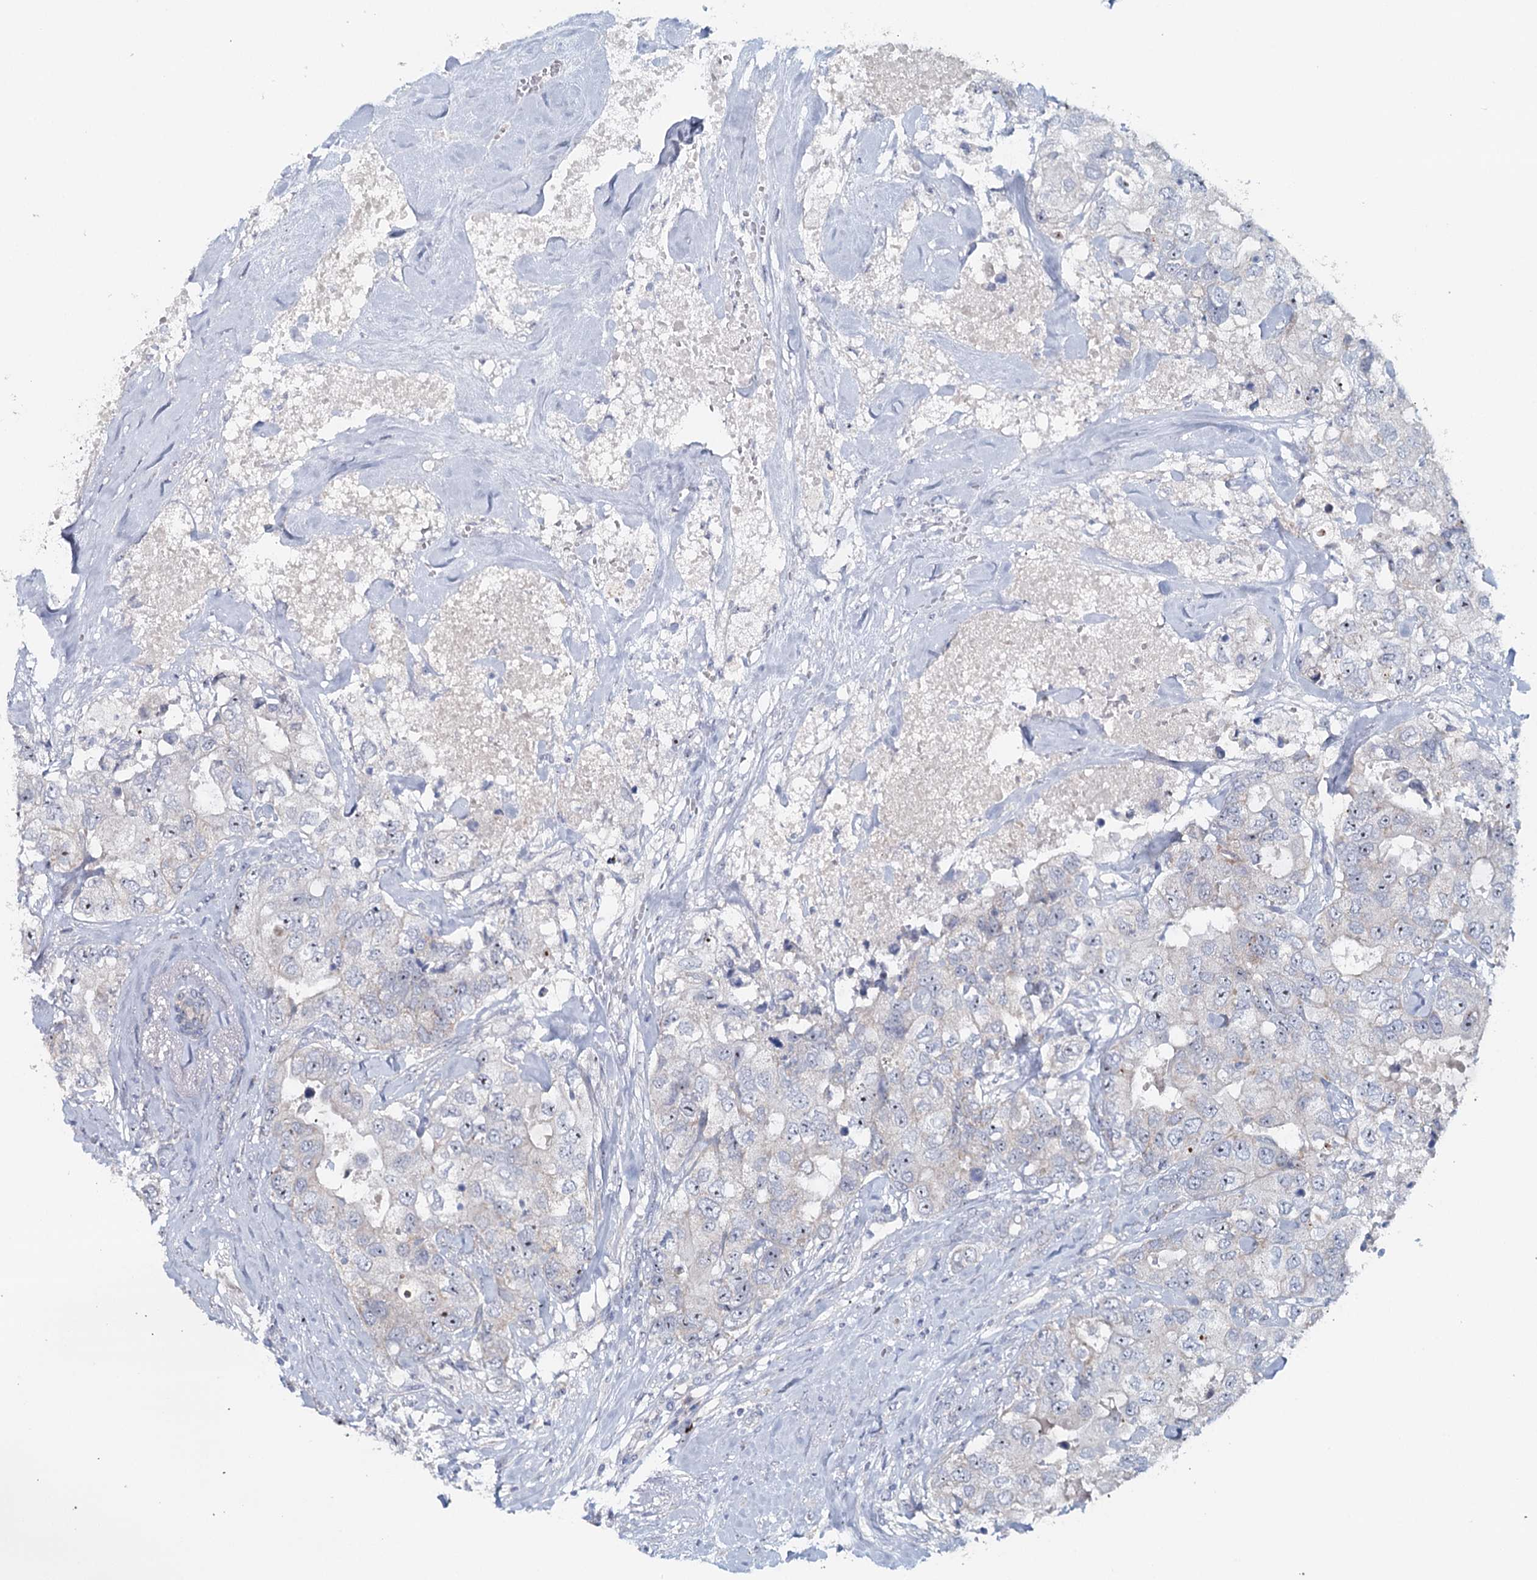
{"staining": {"intensity": "weak", "quantity": "<25%", "location": "cytoplasmic/membranous,nuclear"}, "tissue": "breast cancer", "cell_type": "Tumor cells", "image_type": "cancer", "snomed": [{"axis": "morphology", "description": "Duct carcinoma"}, {"axis": "topography", "description": "Breast"}], "caption": "An image of breast invasive ductal carcinoma stained for a protein exhibits no brown staining in tumor cells.", "gene": "RBM43", "patient": {"sex": "female", "age": 62}}